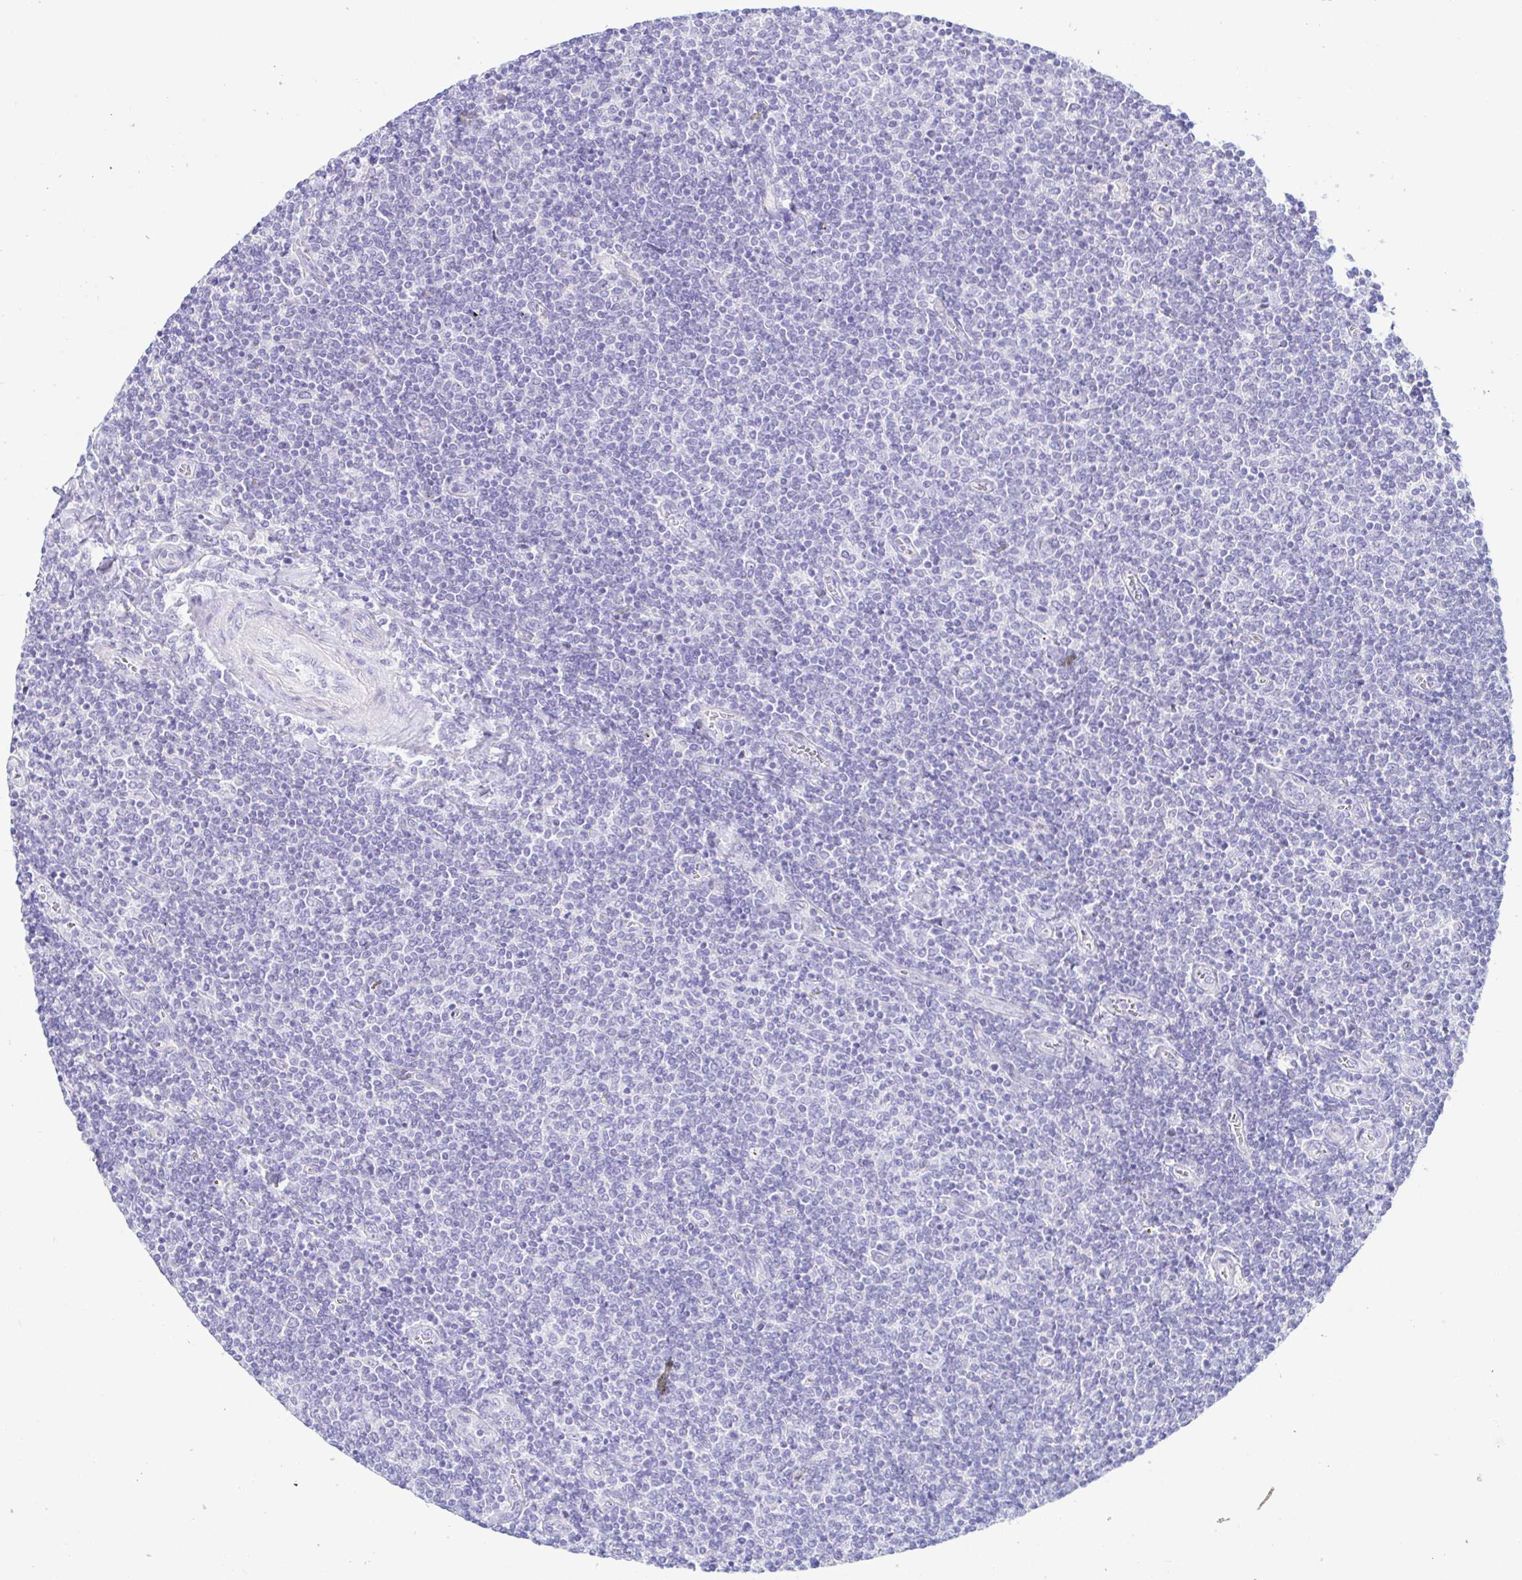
{"staining": {"intensity": "negative", "quantity": "none", "location": "none"}, "tissue": "lymphoma", "cell_type": "Tumor cells", "image_type": "cancer", "snomed": [{"axis": "morphology", "description": "Malignant lymphoma, non-Hodgkin's type, Low grade"}, {"axis": "topography", "description": "Lymph node"}], "caption": "High magnification brightfield microscopy of lymphoma stained with DAB (3,3'-diaminobenzidine) (brown) and counterstained with hematoxylin (blue): tumor cells show no significant expression.", "gene": "PINLYP", "patient": {"sex": "male", "age": 52}}